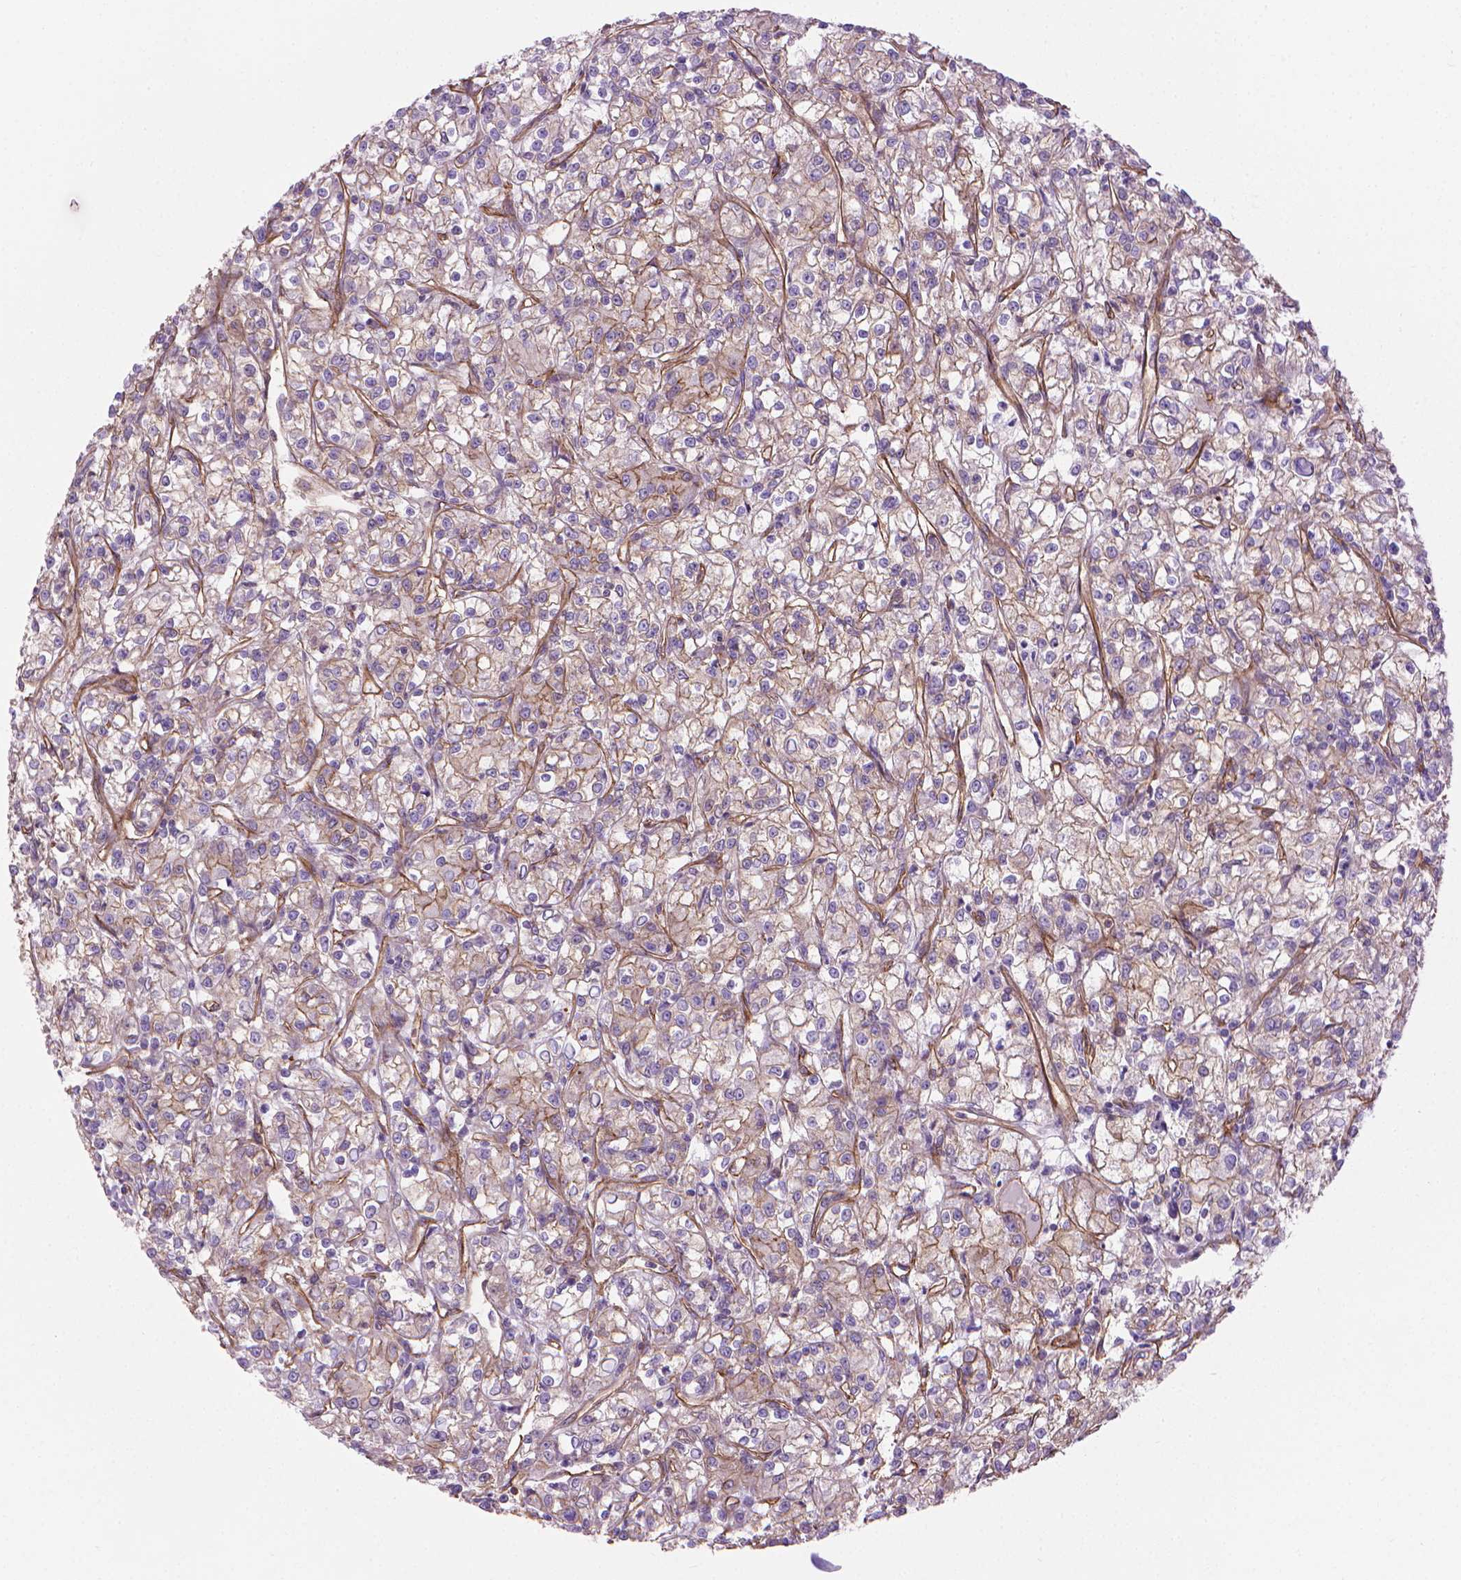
{"staining": {"intensity": "weak", "quantity": ">75%", "location": "cytoplasmic/membranous"}, "tissue": "renal cancer", "cell_type": "Tumor cells", "image_type": "cancer", "snomed": [{"axis": "morphology", "description": "Adenocarcinoma, NOS"}, {"axis": "topography", "description": "Kidney"}], "caption": "Immunohistochemistry histopathology image of human renal cancer (adenocarcinoma) stained for a protein (brown), which displays low levels of weak cytoplasmic/membranous expression in approximately >75% of tumor cells.", "gene": "TENT5A", "patient": {"sex": "female", "age": 59}}